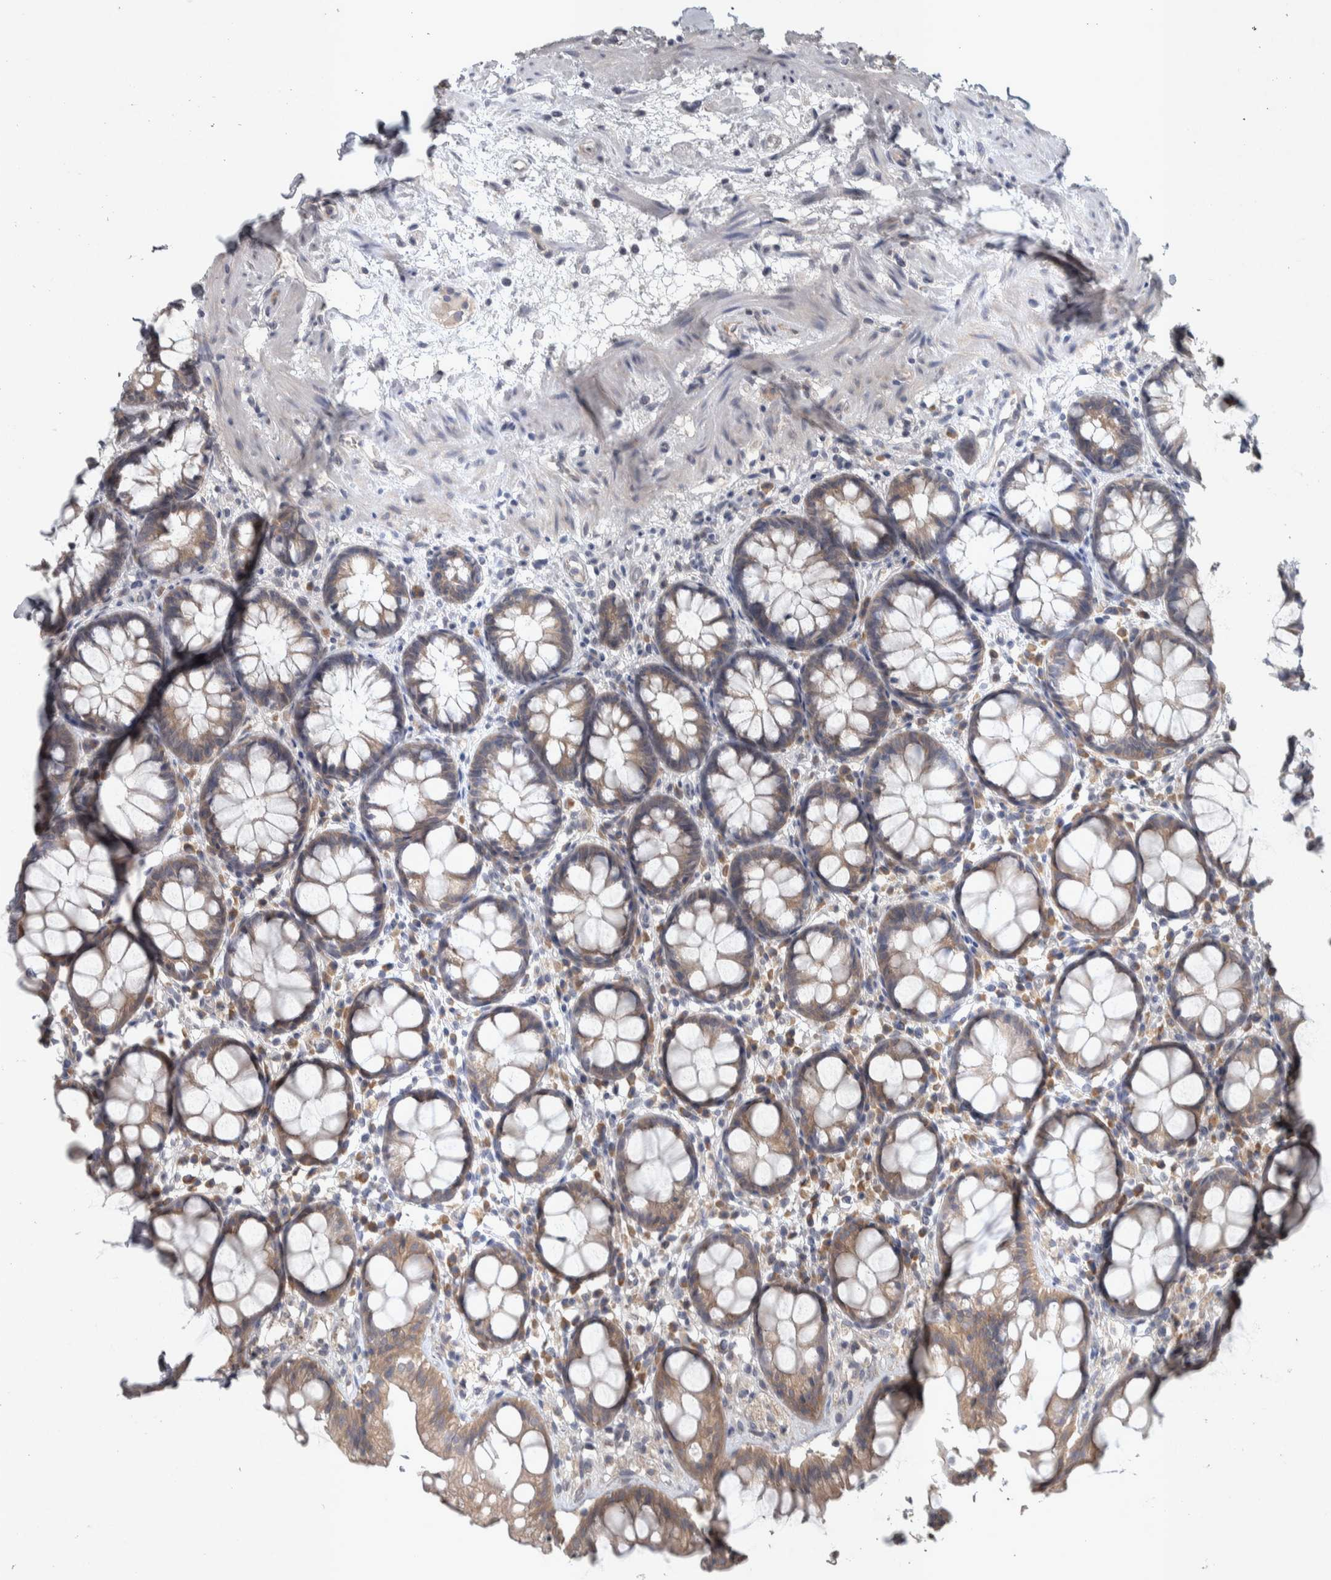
{"staining": {"intensity": "moderate", "quantity": ">75%", "location": "cytoplasmic/membranous"}, "tissue": "rectum", "cell_type": "Glandular cells", "image_type": "normal", "snomed": [{"axis": "morphology", "description": "Normal tissue, NOS"}, {"axis": "topography", "description": "Rectum"}], "caption": "Brown immunohistochemical staining in unremarkable human rectum exhibits moderate cytoplasmic/membranous expression in about >75% of glandular cells. The protein is shown in brown color, while the nuclei are stained blue.", "gene": "SRP68", "patient": {"sex": "male", "age": 64}}